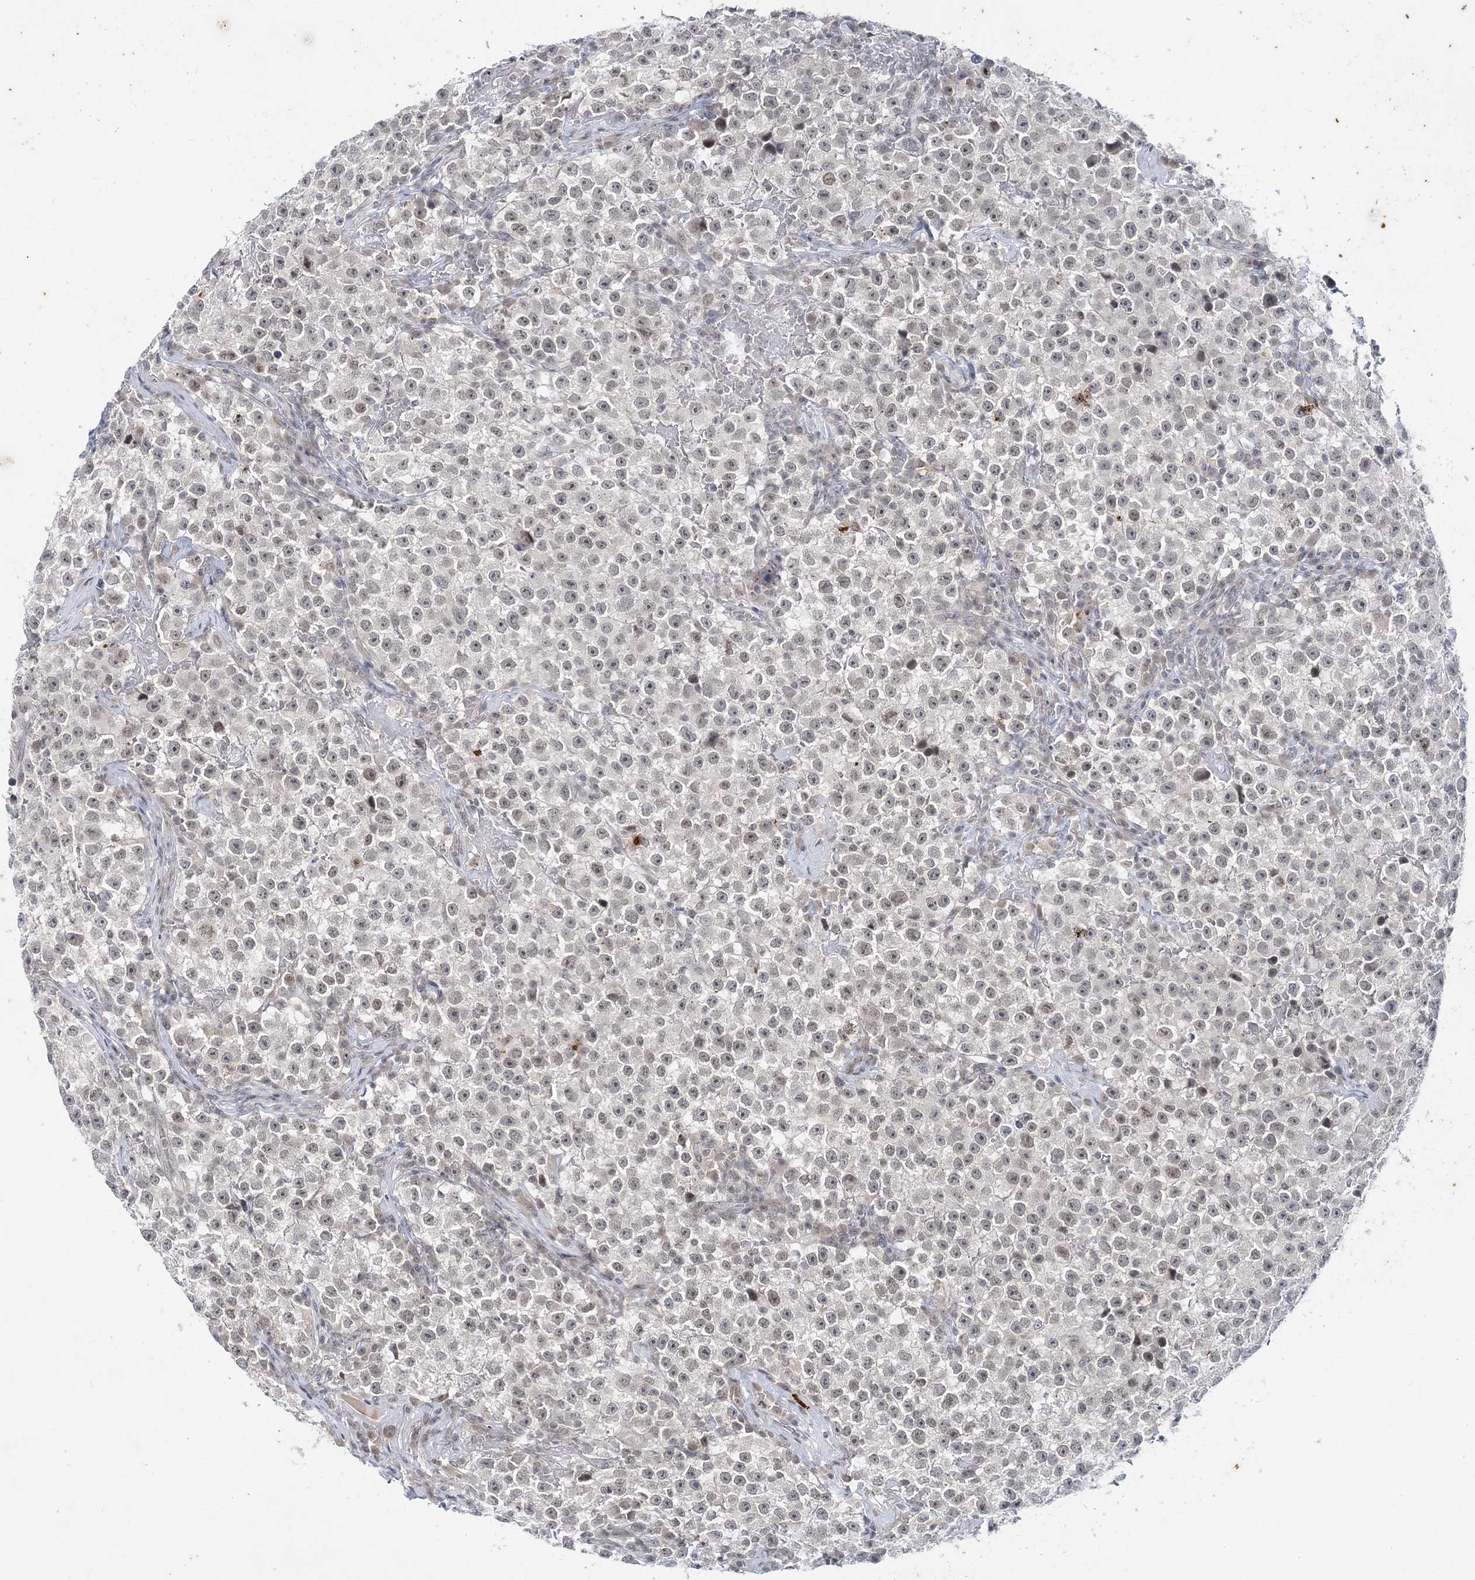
{"staining": {"intensity": "weak", "quantity": "25%-75%", "location": "nuclear"}, "tissue": "testis cancer", "cell_type": "Tumor cells", "image_type": "cancer", "snomed": [{"axis": "morphology", "description": "Seminoma, NOS"}, {"axis": "topography", "description": "Testis"}], "caption": "This is a histology image of immunohistochemistry (IHC) staining of testis seminoma, which shows weak positivity in the nuclear of tumor cells.", "gene": "LEXM", "patient": {"sex": "male", "age": 22}}